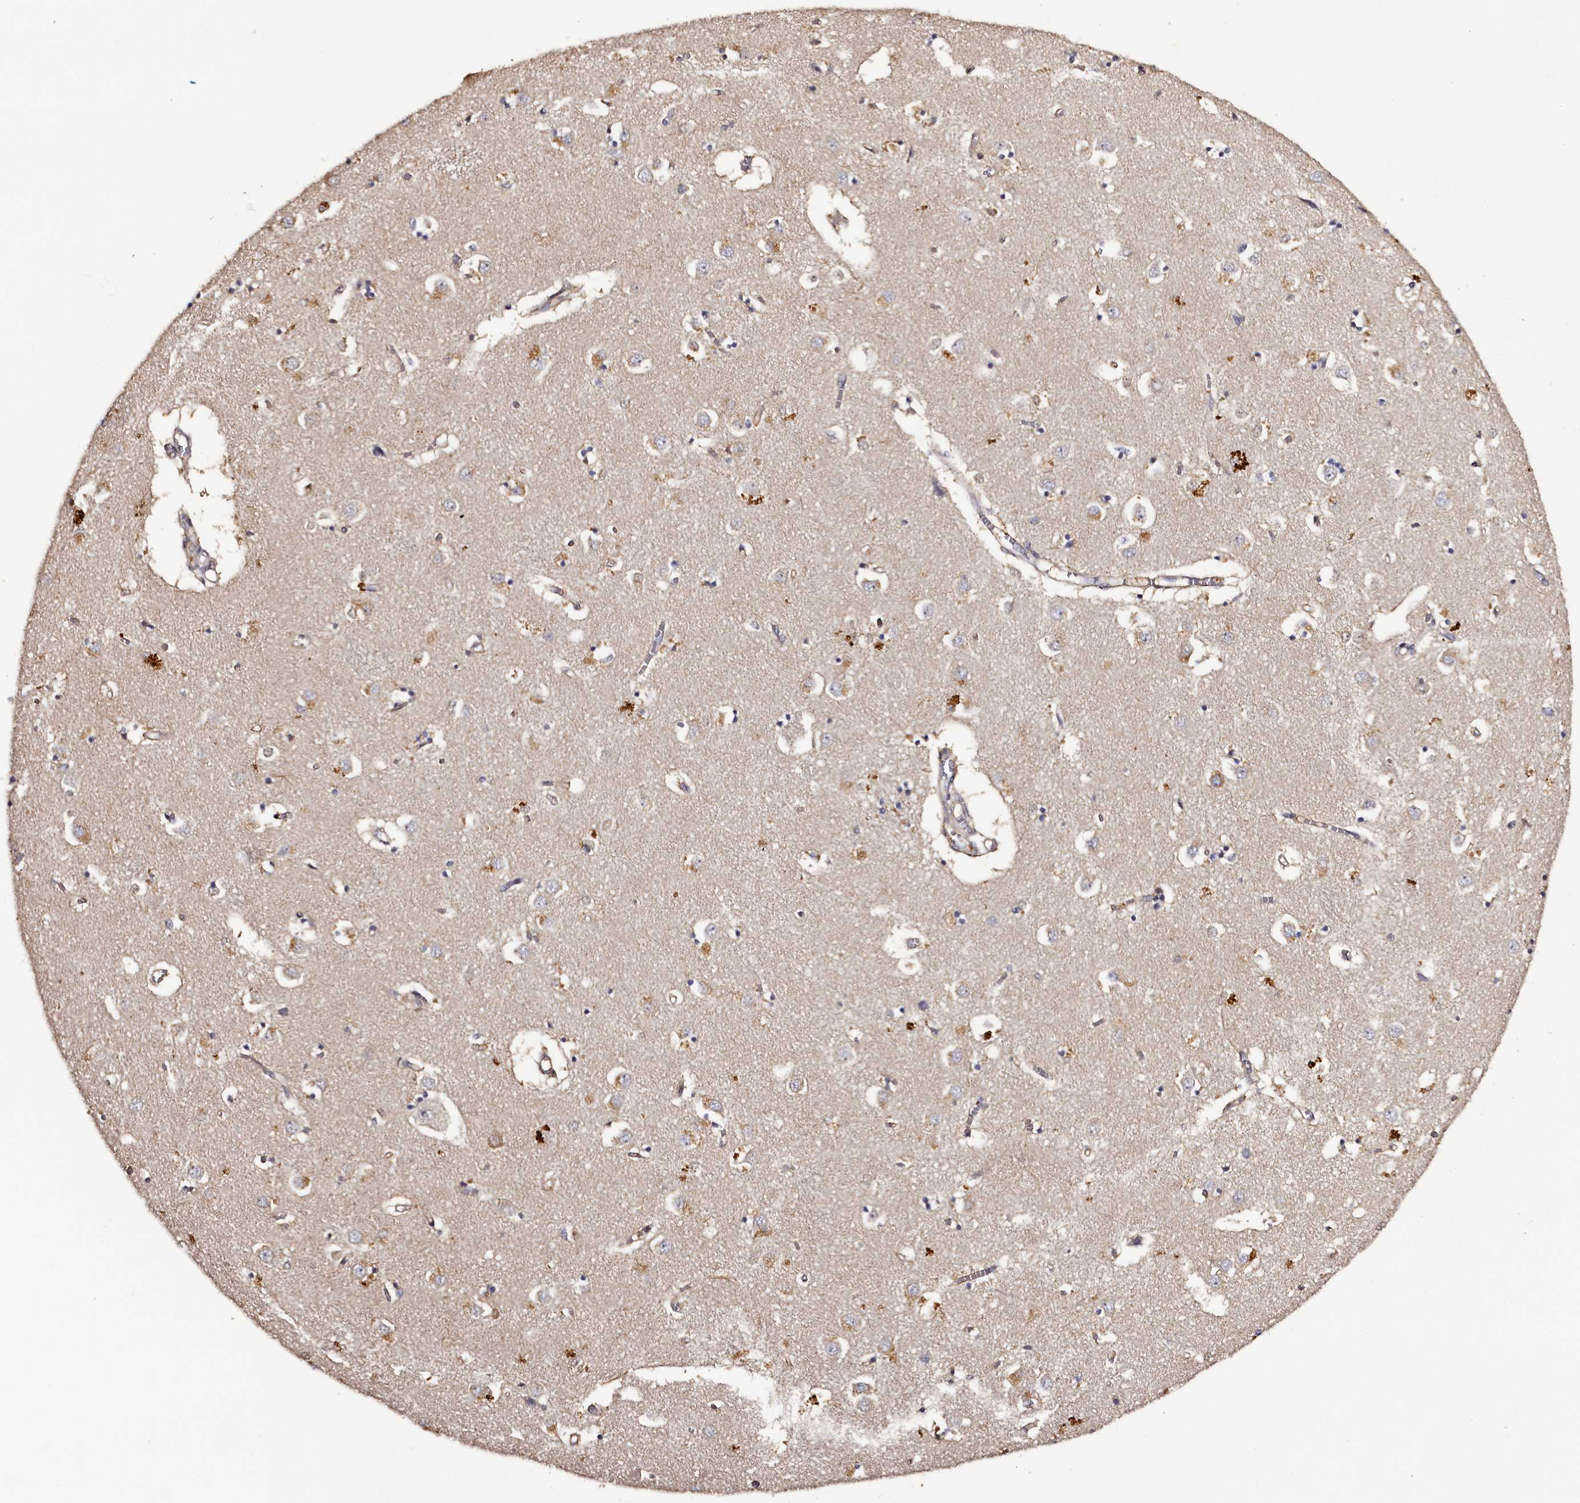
{"staining": {"intensity": "negative", "quantity": "none", "location": "none"}, "tissue": "caudate", "cell_type": "Glial cells", "image_type": "normal", "snomed": [{"axis": "morphology", "description": "Normal tissue, NOS"}, {"axis": "topography", "description": "Lateral ventricle wall"}], "caption": "A high-resolution photomicrograph shows immunohistochemistry staining of normal caudate, which shows no significant positivity in glial cells.", "gene": "TK2", "patient": {"sex": "male", "age": 70}}